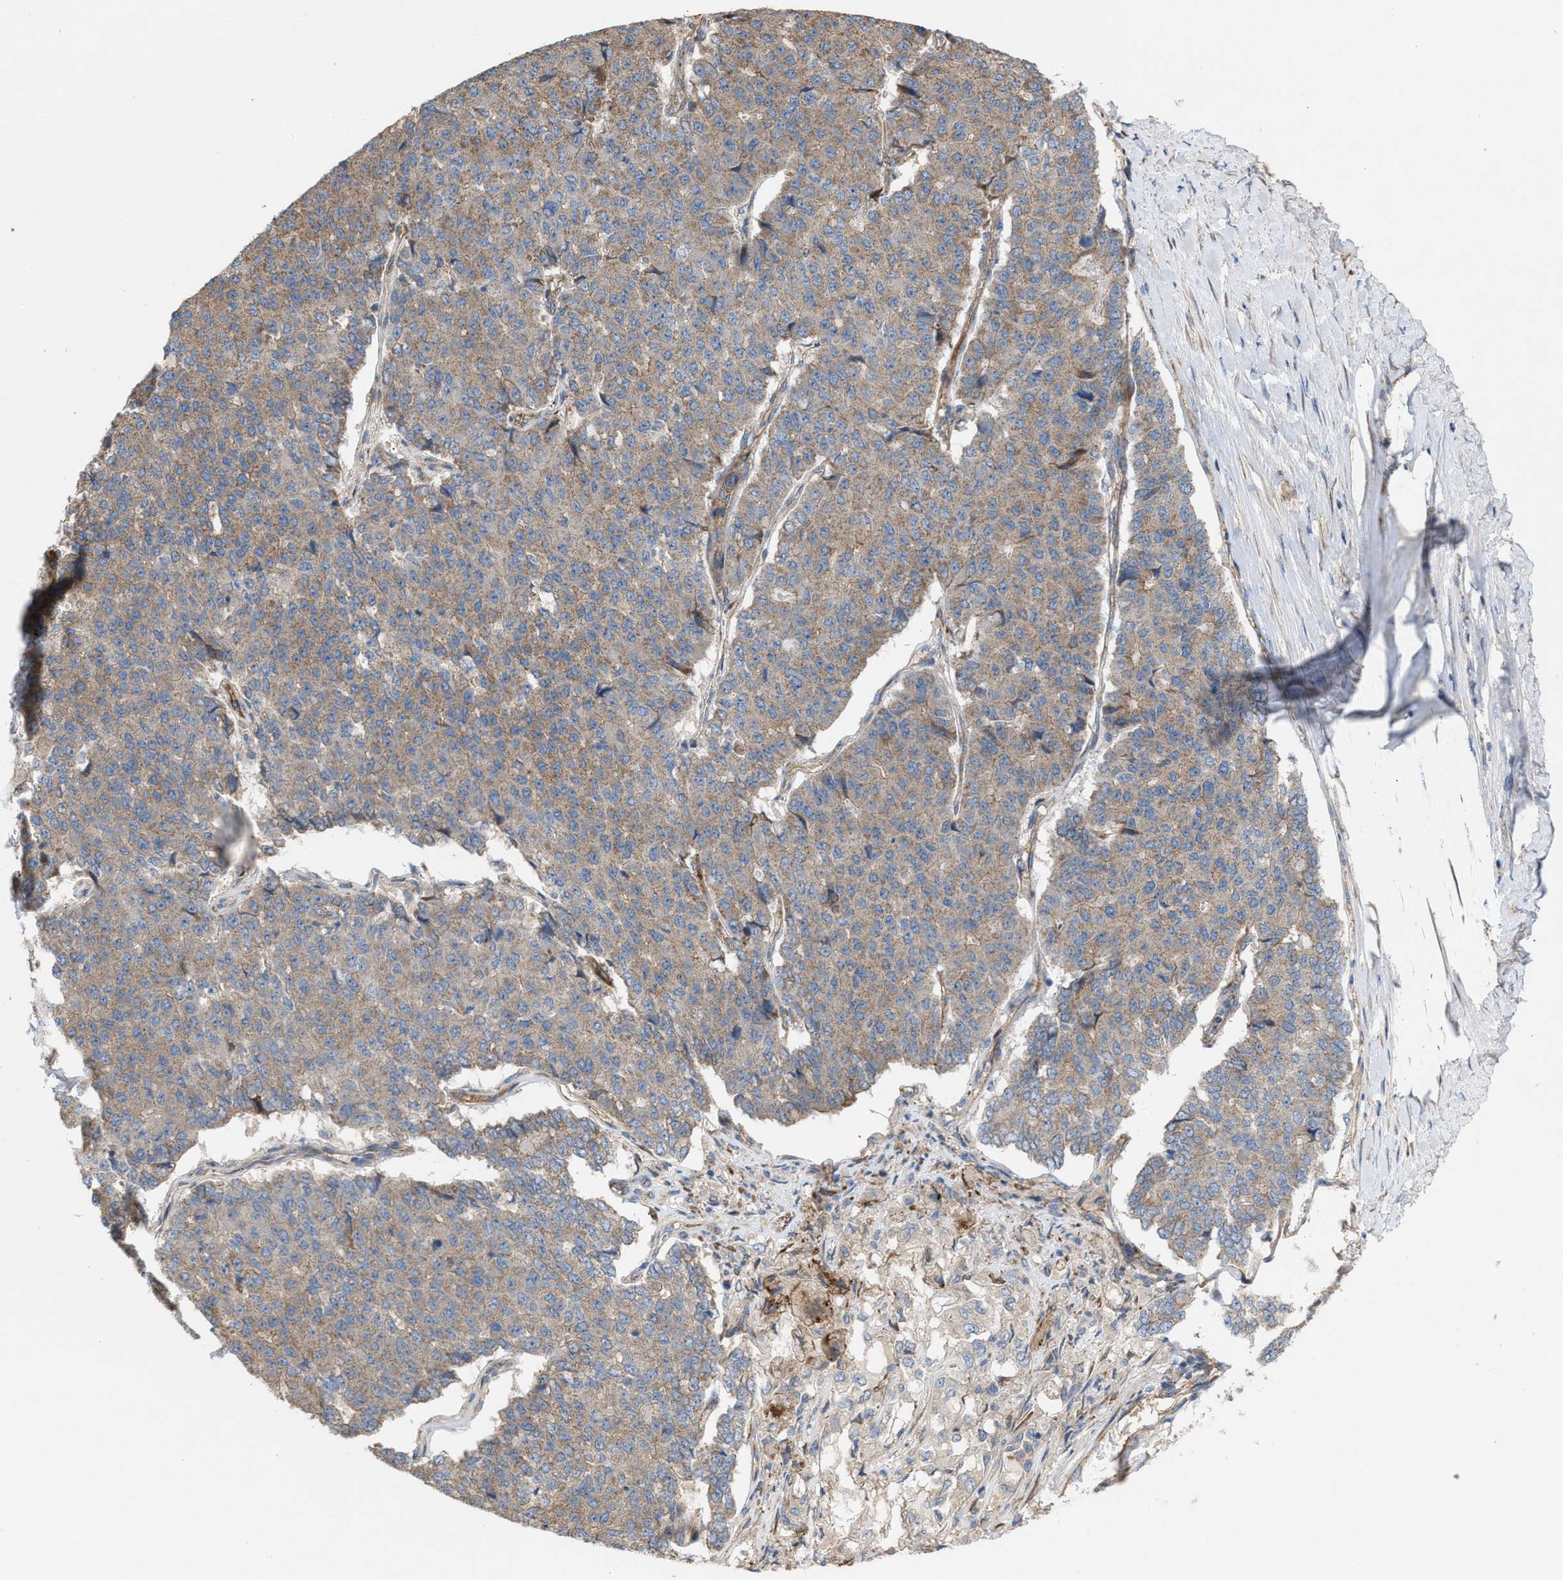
{"staining": {"intensity": "weak", "quantity": ">75%", "location": "cytoplasmic/membranous"}, "tissue": "pancreatic cancer", "cell_type": "Tumor cells", "image_type": "cancer", "snomed": [{"axis": "morphology", "description": "Adenocarcinoma, NOS"}, {"axis": "topography", "description": "Pancreas"}], "caption": "Pancreatic cancer (adenocarcinoma) tissue reveals weak cytoplasmic/membranous positivity in approximately >75% of tumor cells", "gene": "OXSM", "patient": {"sex": "male", "age": 50}}